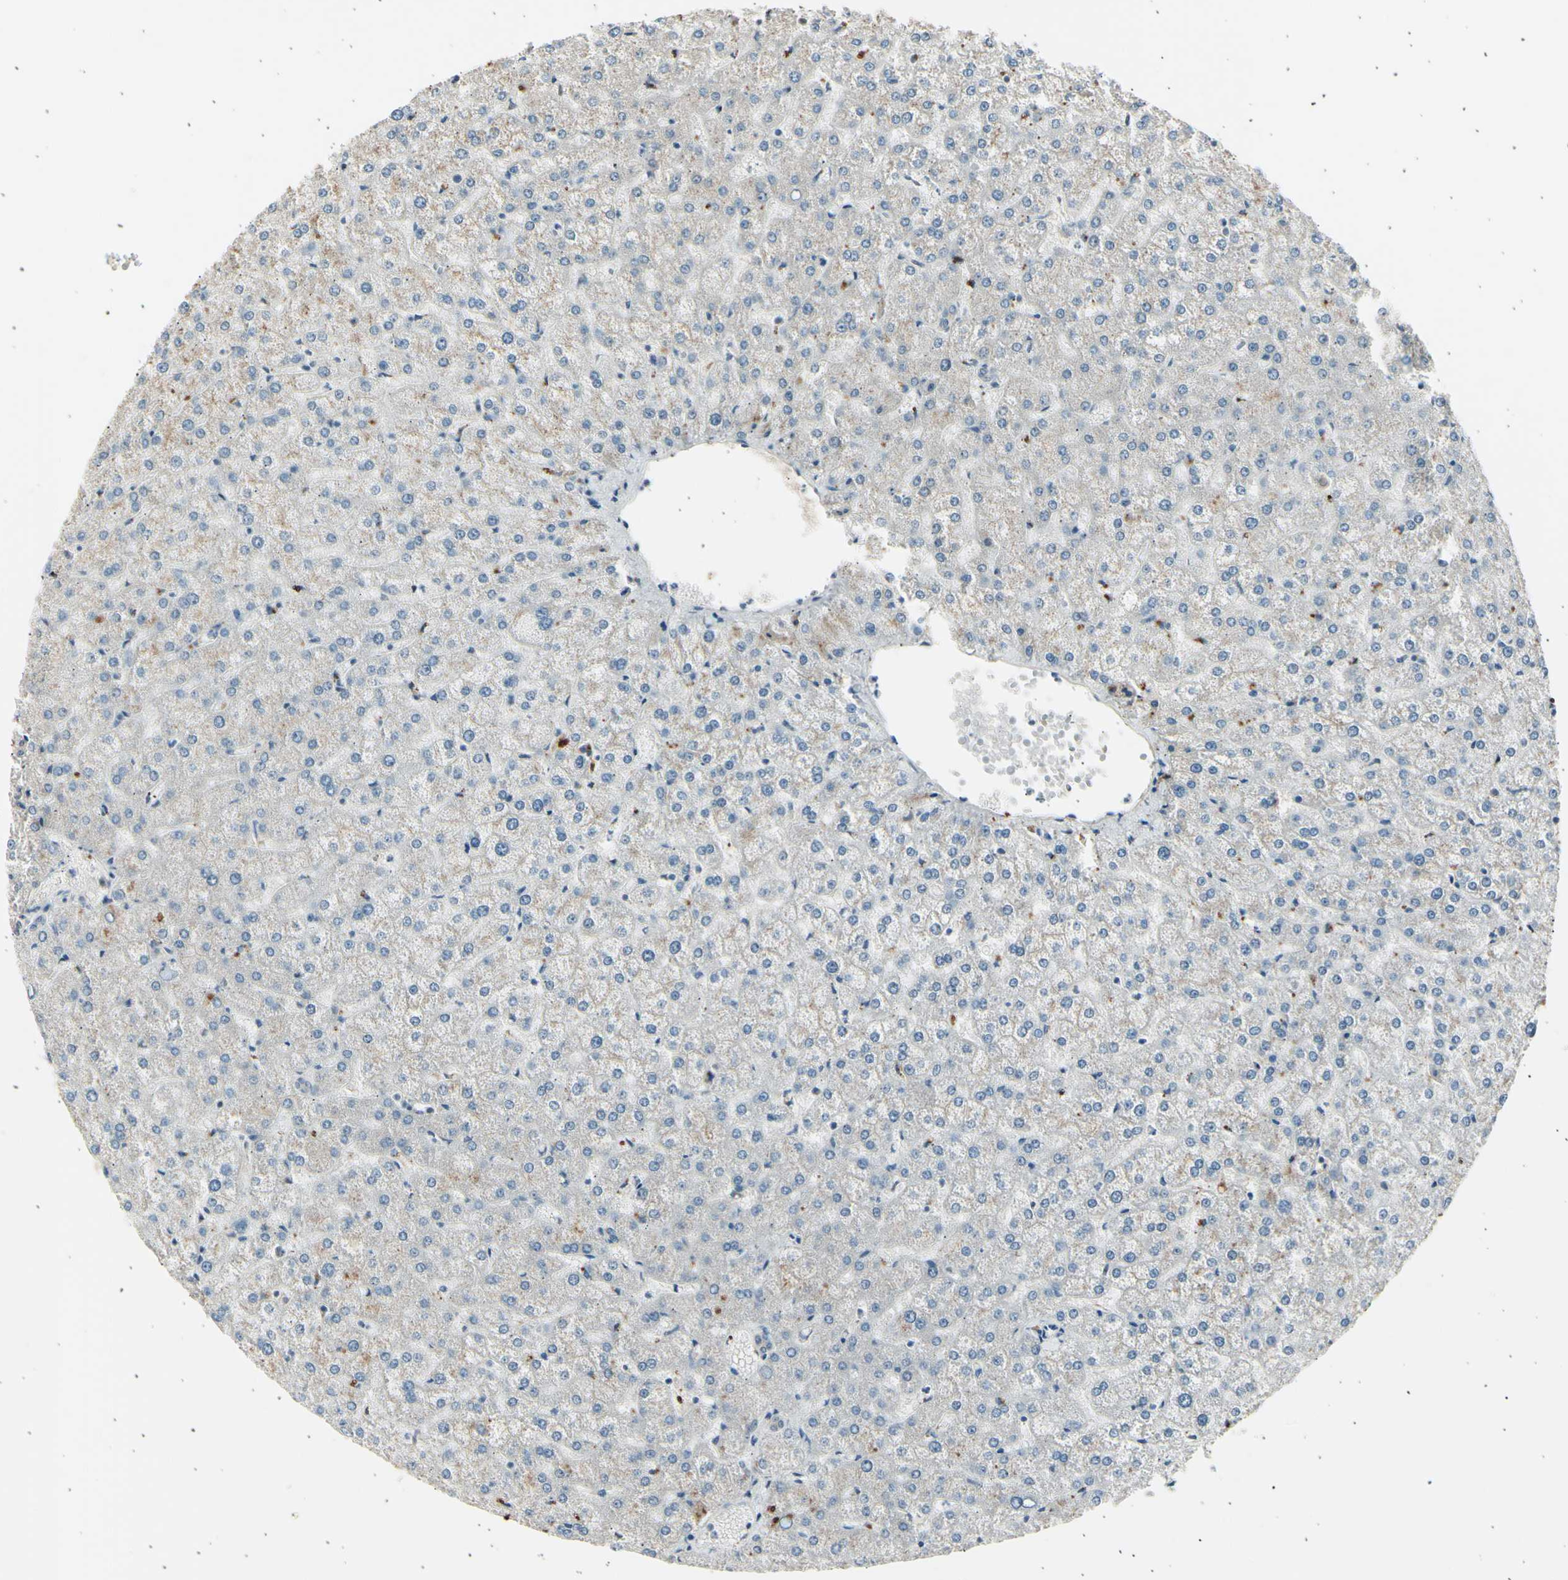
{"staining": {"intensity": "negative", "quantity": "none", "location": "none"}, "tissue": "liver", "cell_type": "Cholangiocytes", "image_type": "normal", "snomed": [{"axis": "morphology", "description": "Normal tissue, NOS"}, {"axis": "topography", "description": "Liver"}], "caption": "Photomicrograph shows no significant protein staining in cholangiocytes of benign liver. The staining was performed using DAB (3,3'-diaminobenzidine) to visualize the protein expression in brown, while the nuclei were stained in blue with hematoxylin (Magnification: 20x).", "gene": "PSMD5", "patient": {"sex": "female", "age": 32}}